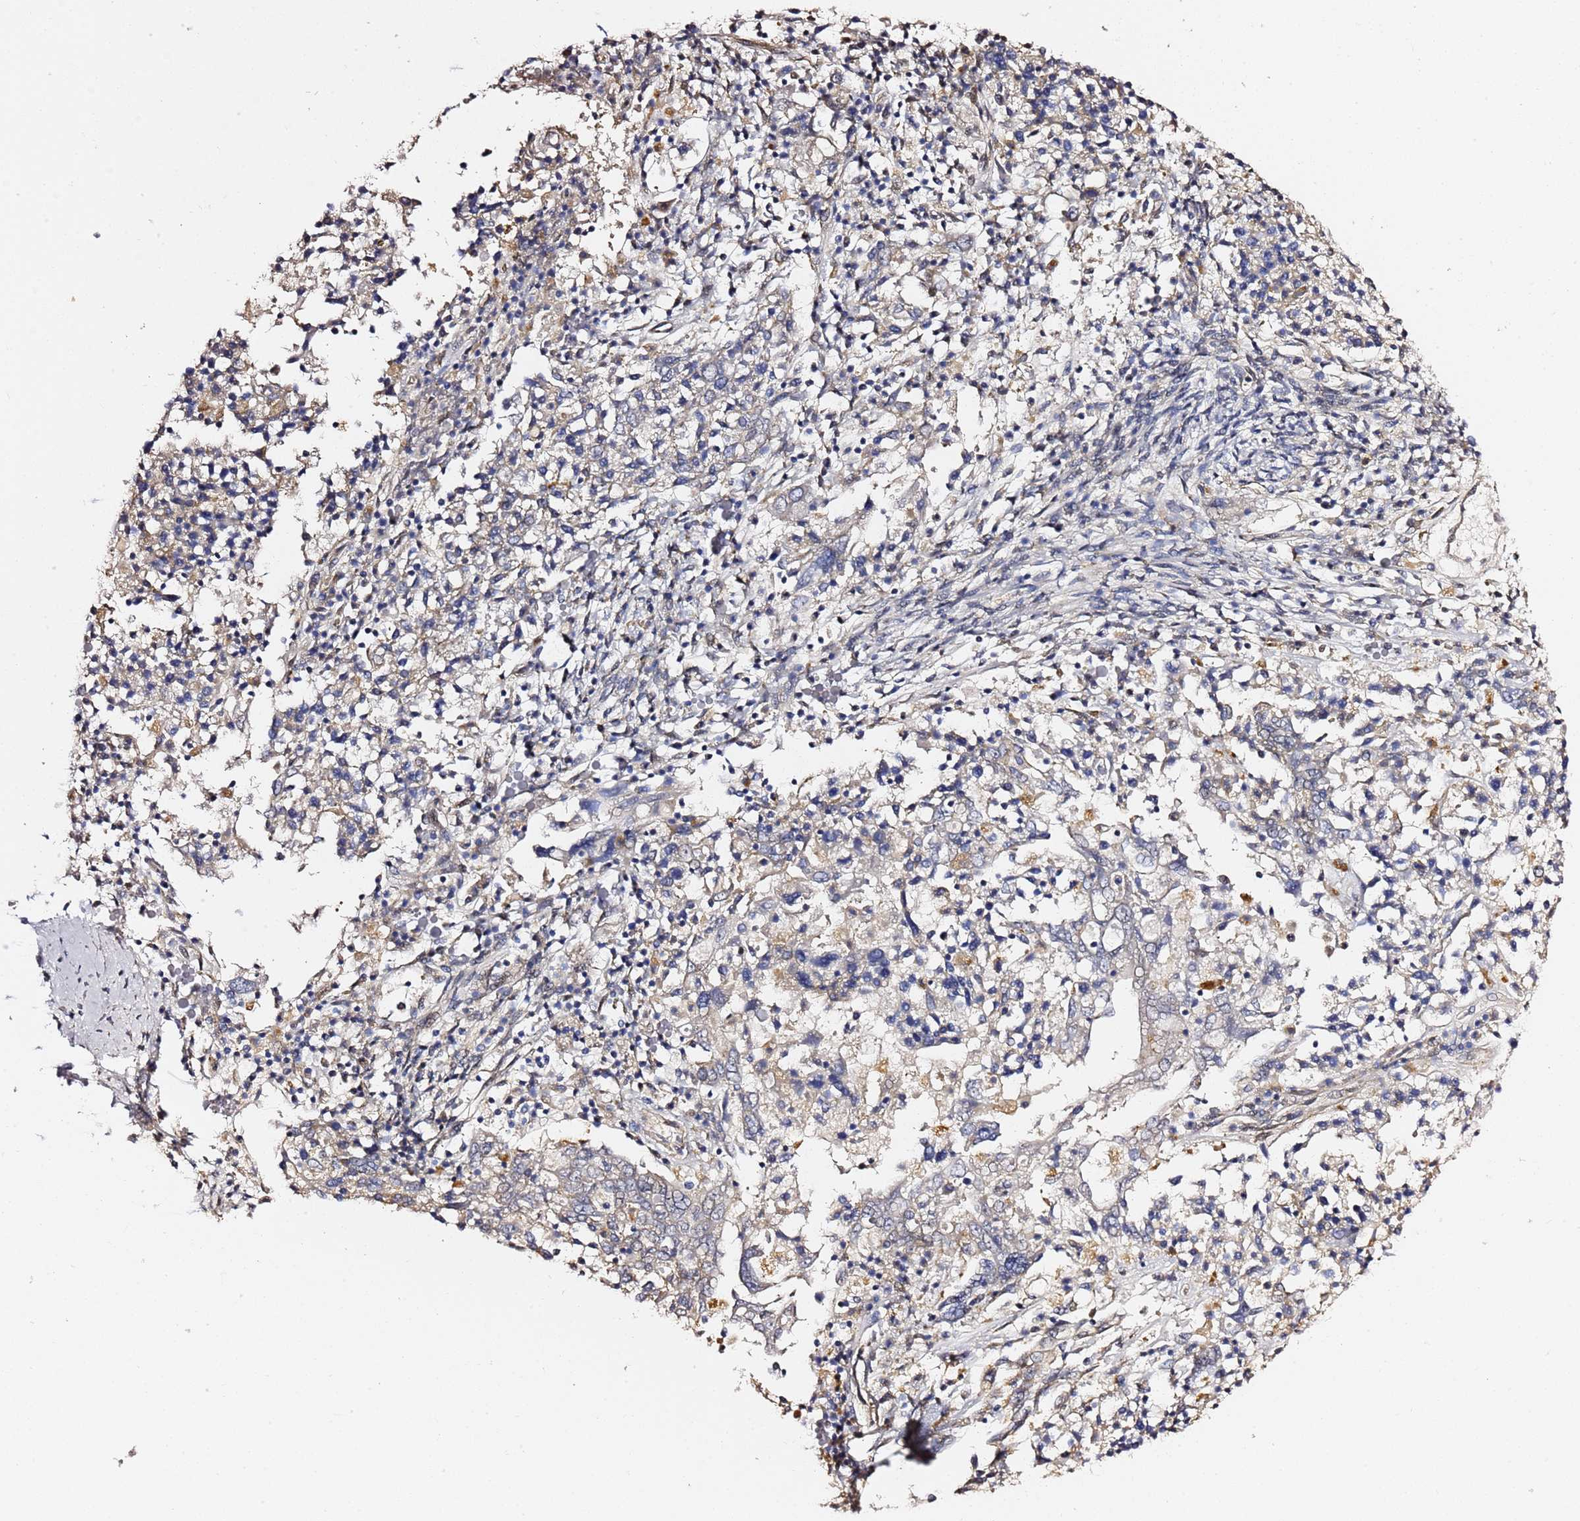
{"staining": {"intensity": "negative", "quantity": "none", "location": "none"}, "tissue": "ovarian cancer", "cell_type": "Tumor cells", "image_type": "cancer", "snomed": [{"axis": "morphology", "description": "Carcinoma, endometroid"}, {"axis": "topography", "description": "Ovary"}], "caption": "There is no significant positivity in tumor cells of ovarian cancer (endometroid carcinoma).", "gene": "NAT2", "patient": {"sex": "female", "age": 62}}